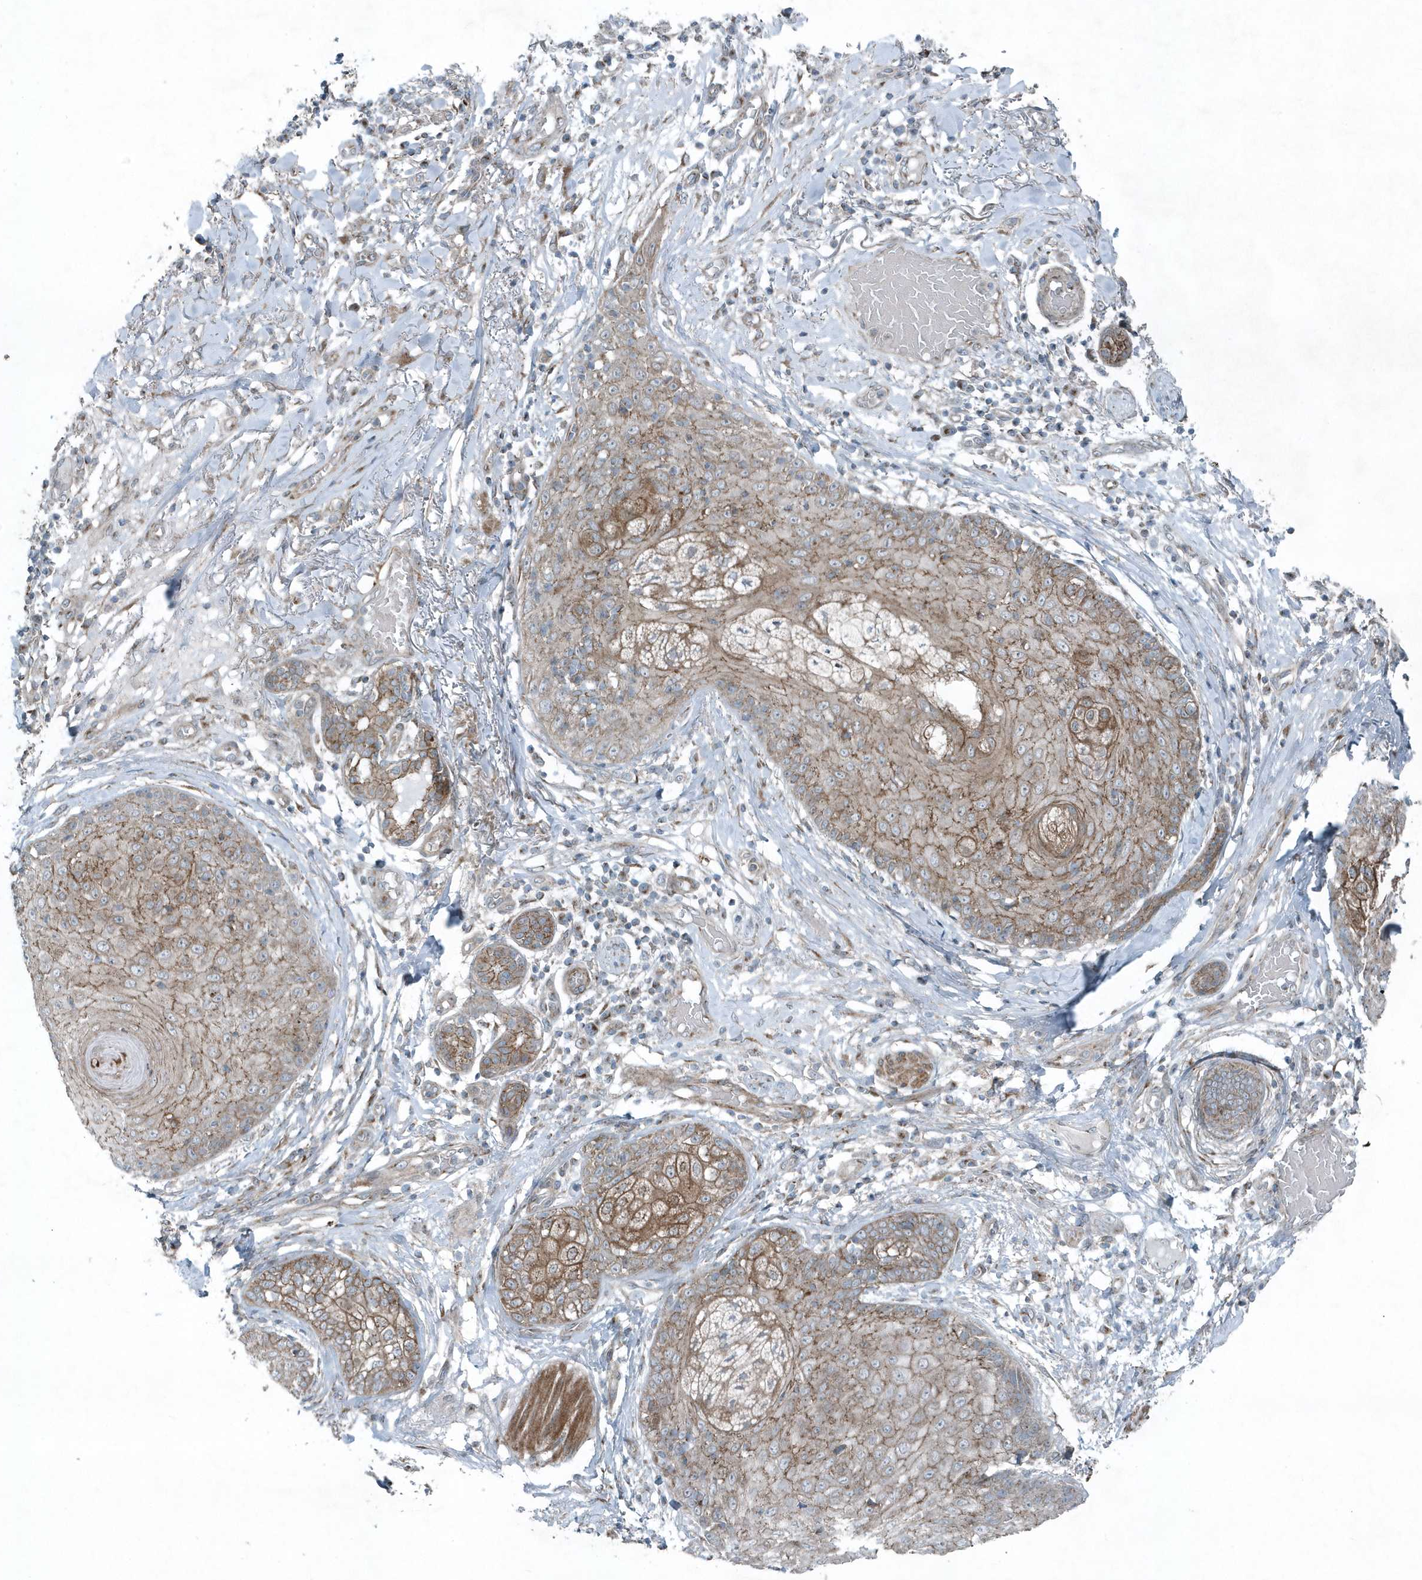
{"staining": {"intensity": "moderate", "quantity": "25%-75%", "location": "cytoplasmic/membranous"}, "tissue": "skin cancer", "cell_type": "Tumor cells", "image_type": "cancer", "snomed": [{"axis": "morphology", "description": "Squamous cell carcinoma, NOS"}, {"axis": "topography", "description": "Skin"}], "caption": "Squamous cell carcinoma (skin) stained for a protein (brown) exhibits moderate cytoplasmic/membranous positive staining in about 25%-75% of tumor cells.", "gene": "GCC2", "patient": {"sex": "female", "age": 88}}